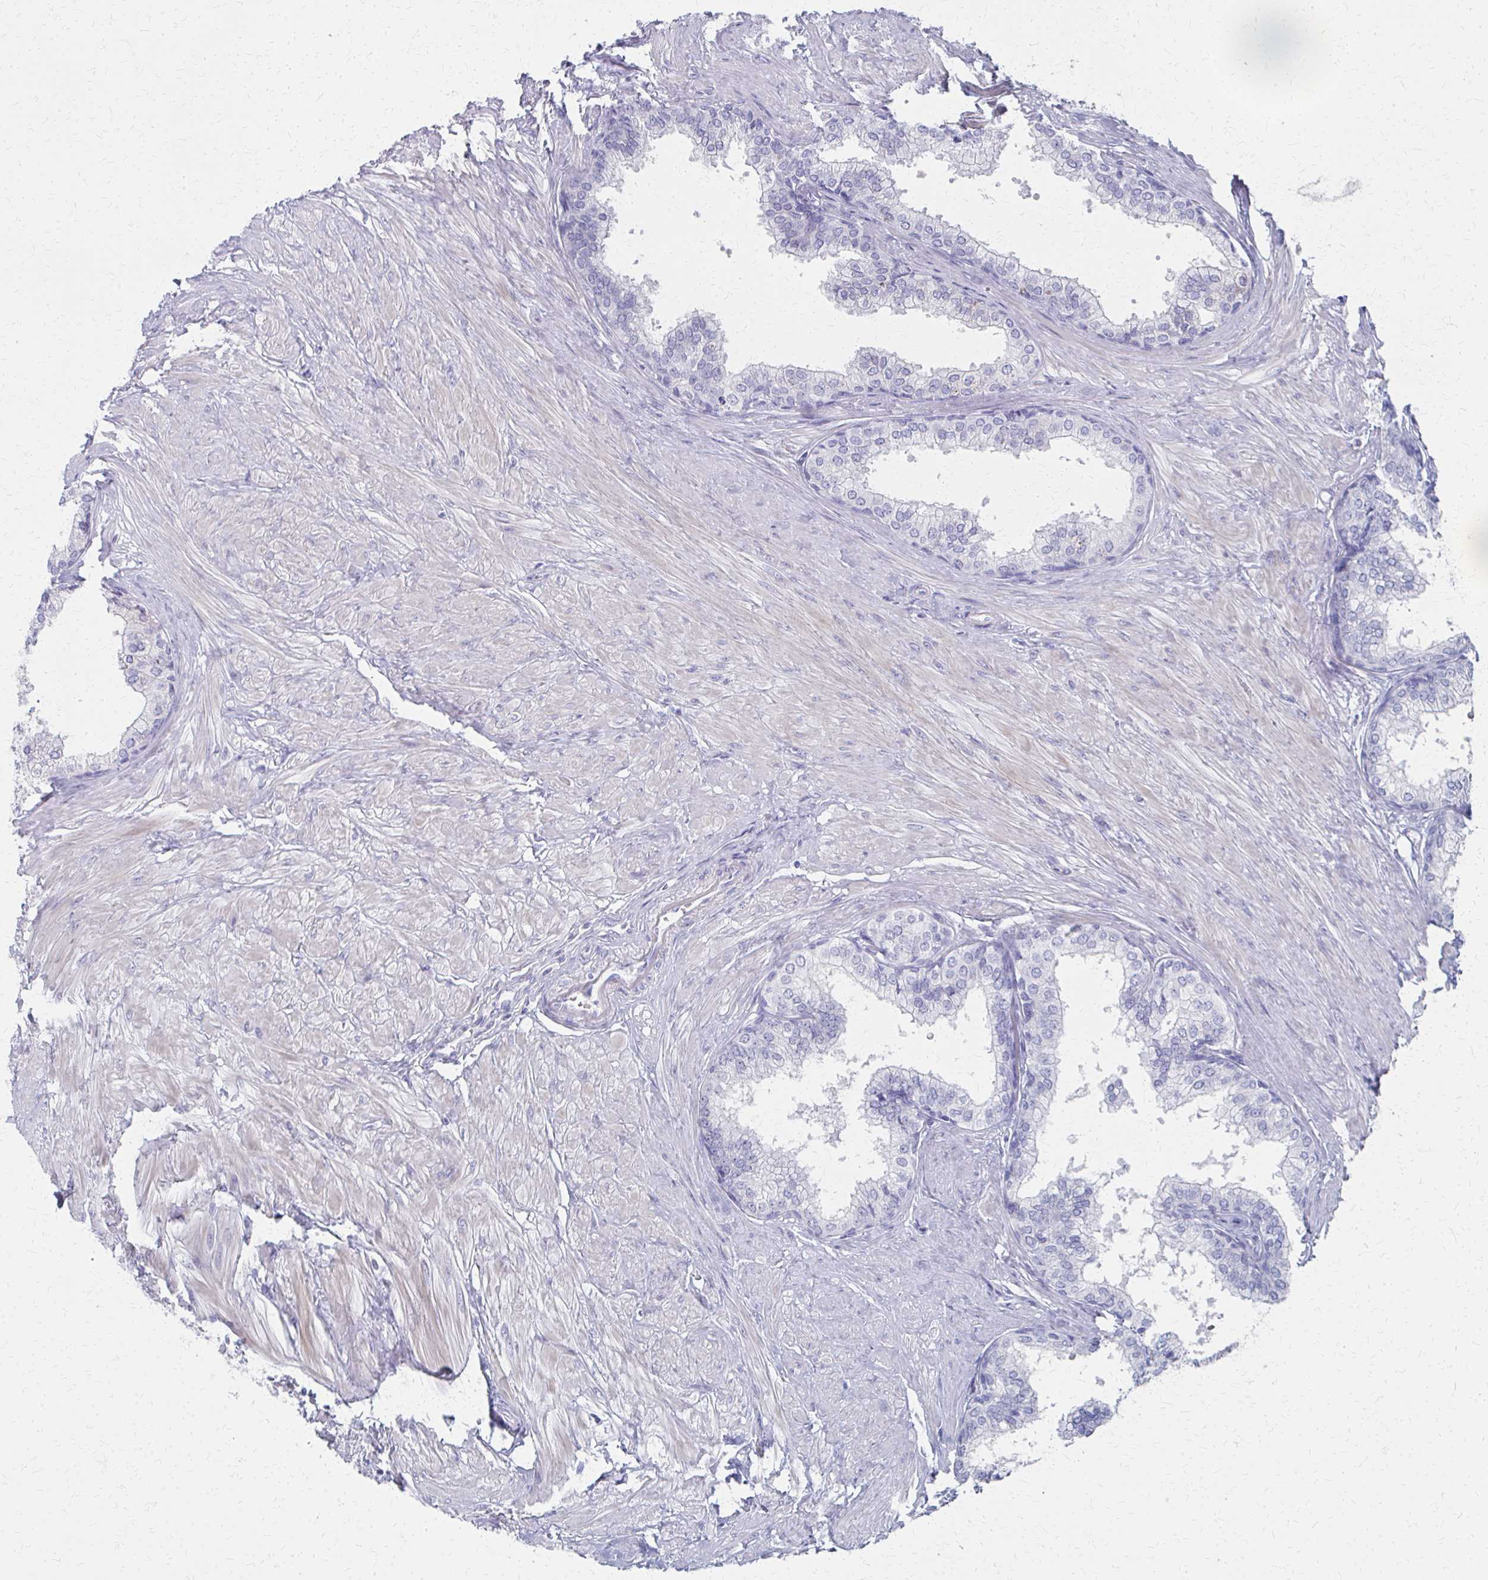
{"staining": {"intensity": "negative", "quantity": "none", "location": "none"}, "tissue": "prostate", "cell_type": "Glandular cells", "image_type": "normal", "snomed": [{"axis": "morphology", "description": "Normal tissue, NOS"}, {"axis": "topography", "description": "Prostate"}, {"axis": "topography", "description": "Peripheral nerve tissue"}], "caption": "Immunohistochemistry of benign human prostate reveals no positivity in glandular cells. (Brightfield microscopy of DAB immunohistochemistry at high magnification).", "gene": "MS4A2", "patient": {"sex": "male", "age": 55}}